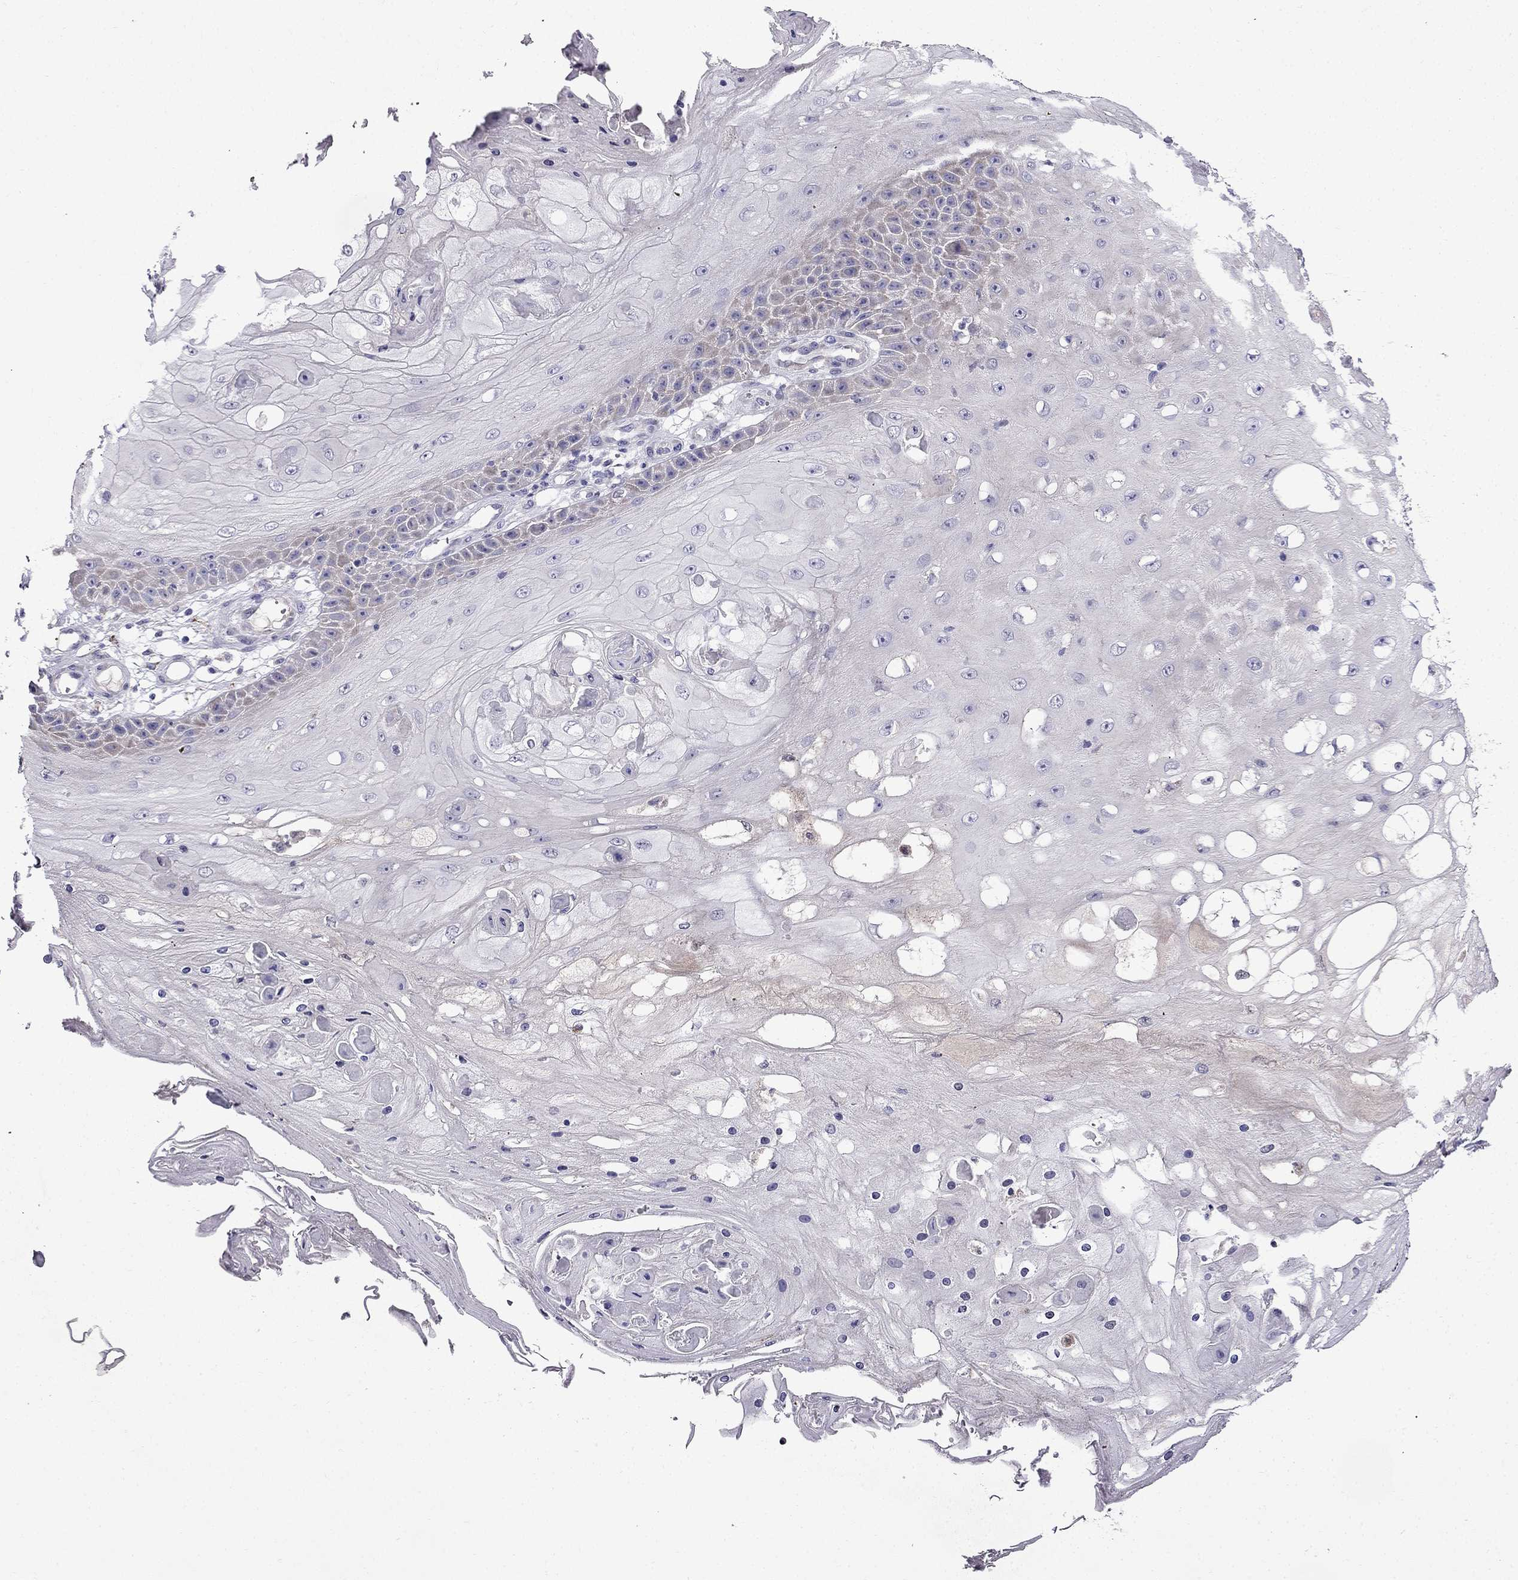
{"staining": {"intensity": "weak", "quantity": "<25%", "location": "cytoplasmic/membranous"}, "tissue": "skin cancer", "cell_type": "Tumor cells", "image_type": "cancer", "snomed": [{"axis": "morphology", "description": "Squamous cell carcinoma, NOS"}, {"axis": "topography", "description": "Skin"}], "caption": "Tumor cells show no significant protein expression in squamous cell carcinoma (skin). (Brightfield microscopy of DAB immunohistochemistry (IHC) at high magnification).", "gene": "PI16", "patient": {"sex": "male", "age": 70}}